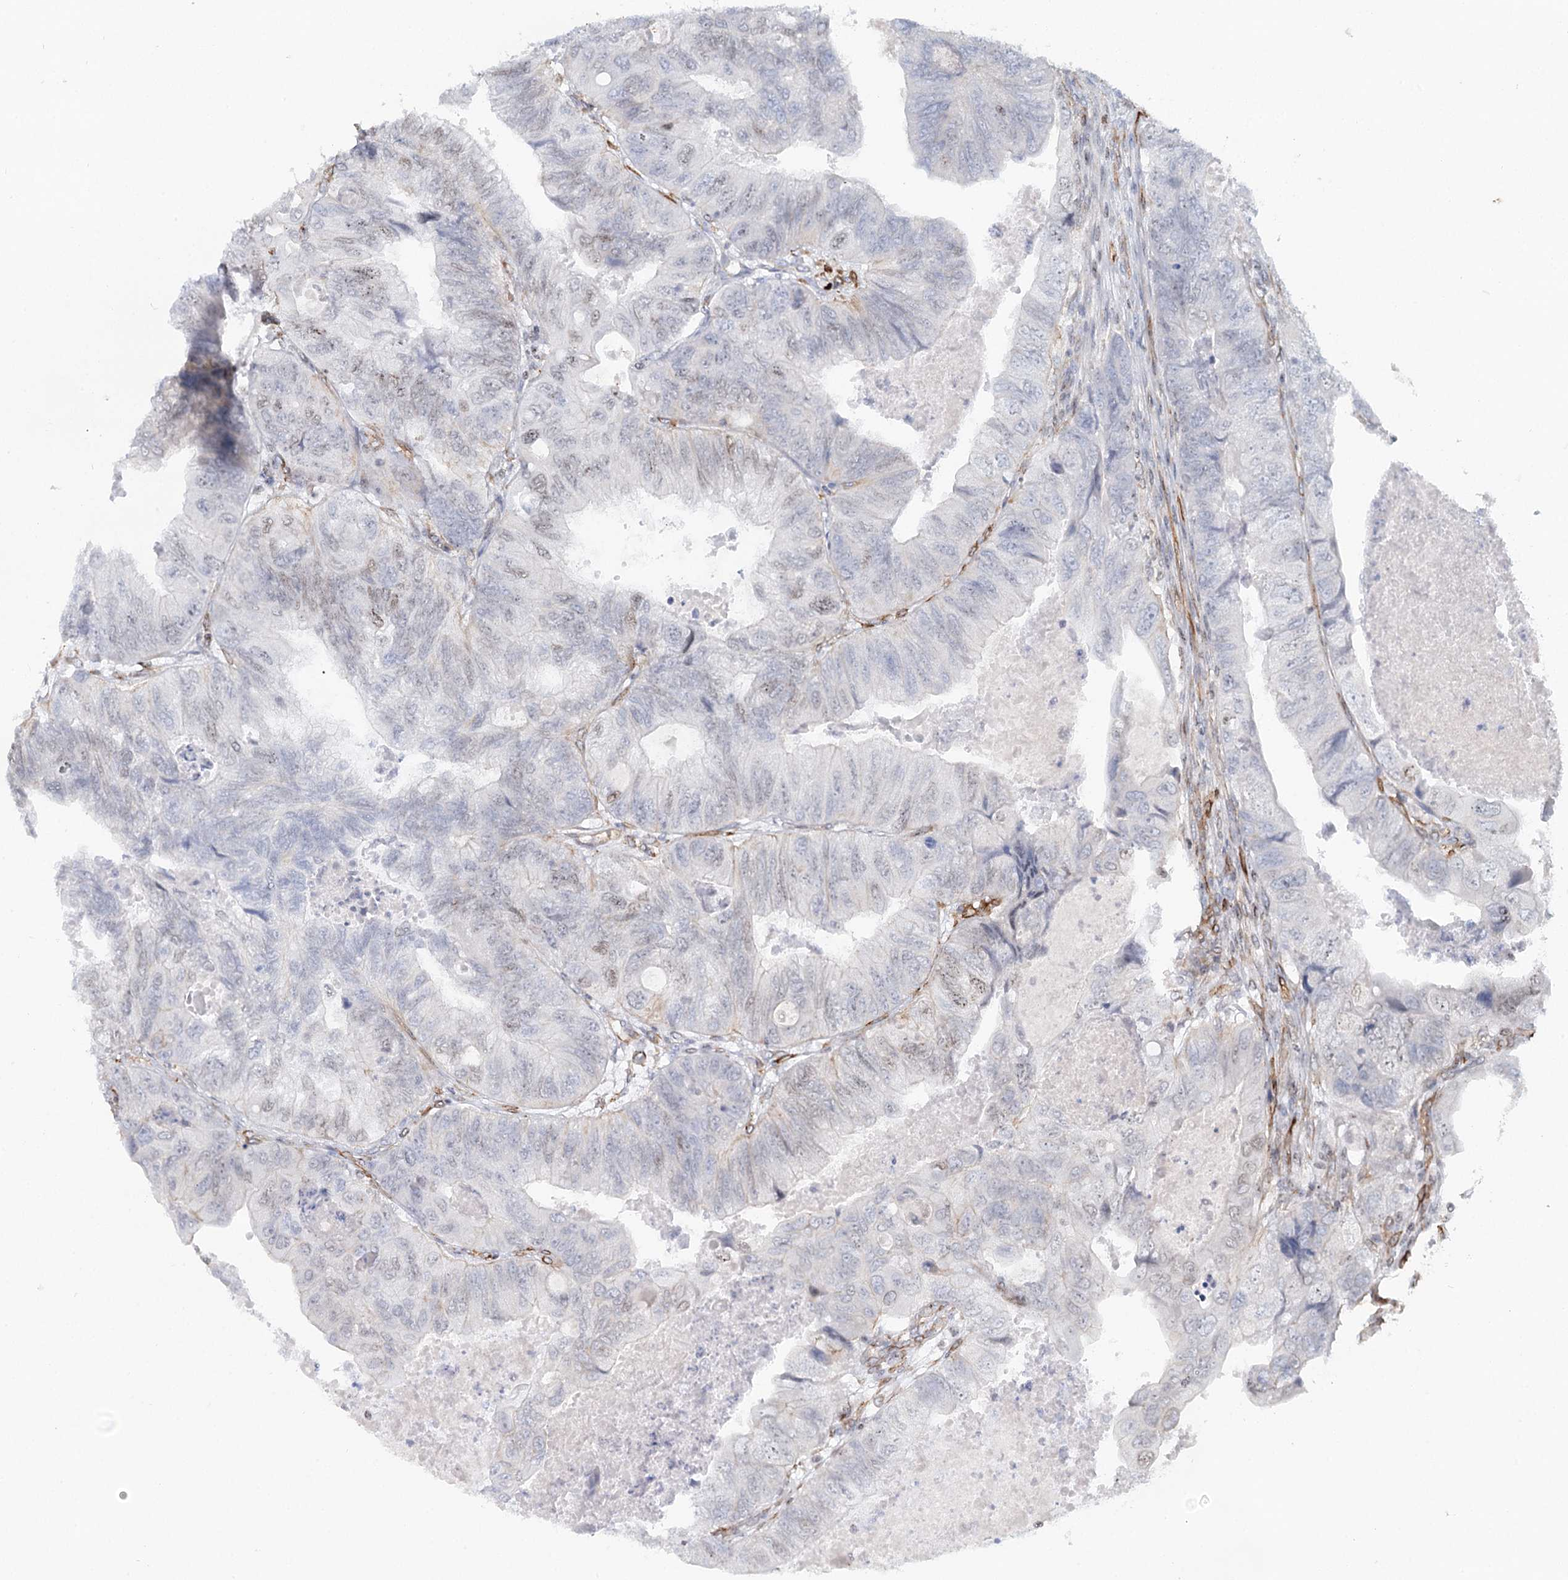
{"staining": {"intensity": "negative", "quantity": "none", "location": "none"}, "tissue": "colorectal cancer", "cell_type": "Tumor cells", "image_type": "cancer", "snomed": [{"axis": "morphology", "description": "Adenocarcinoma, NOS"}, {"axis": "topography", "description": "Rectum"}], "caption": "Tumor cells show no significant protein positivity in colorectal cancer (adenocarcinoma). Nuclei are stained in blue.", "gene": "ZFYVE28", "patient": {"sex": "male", "age": 63}}